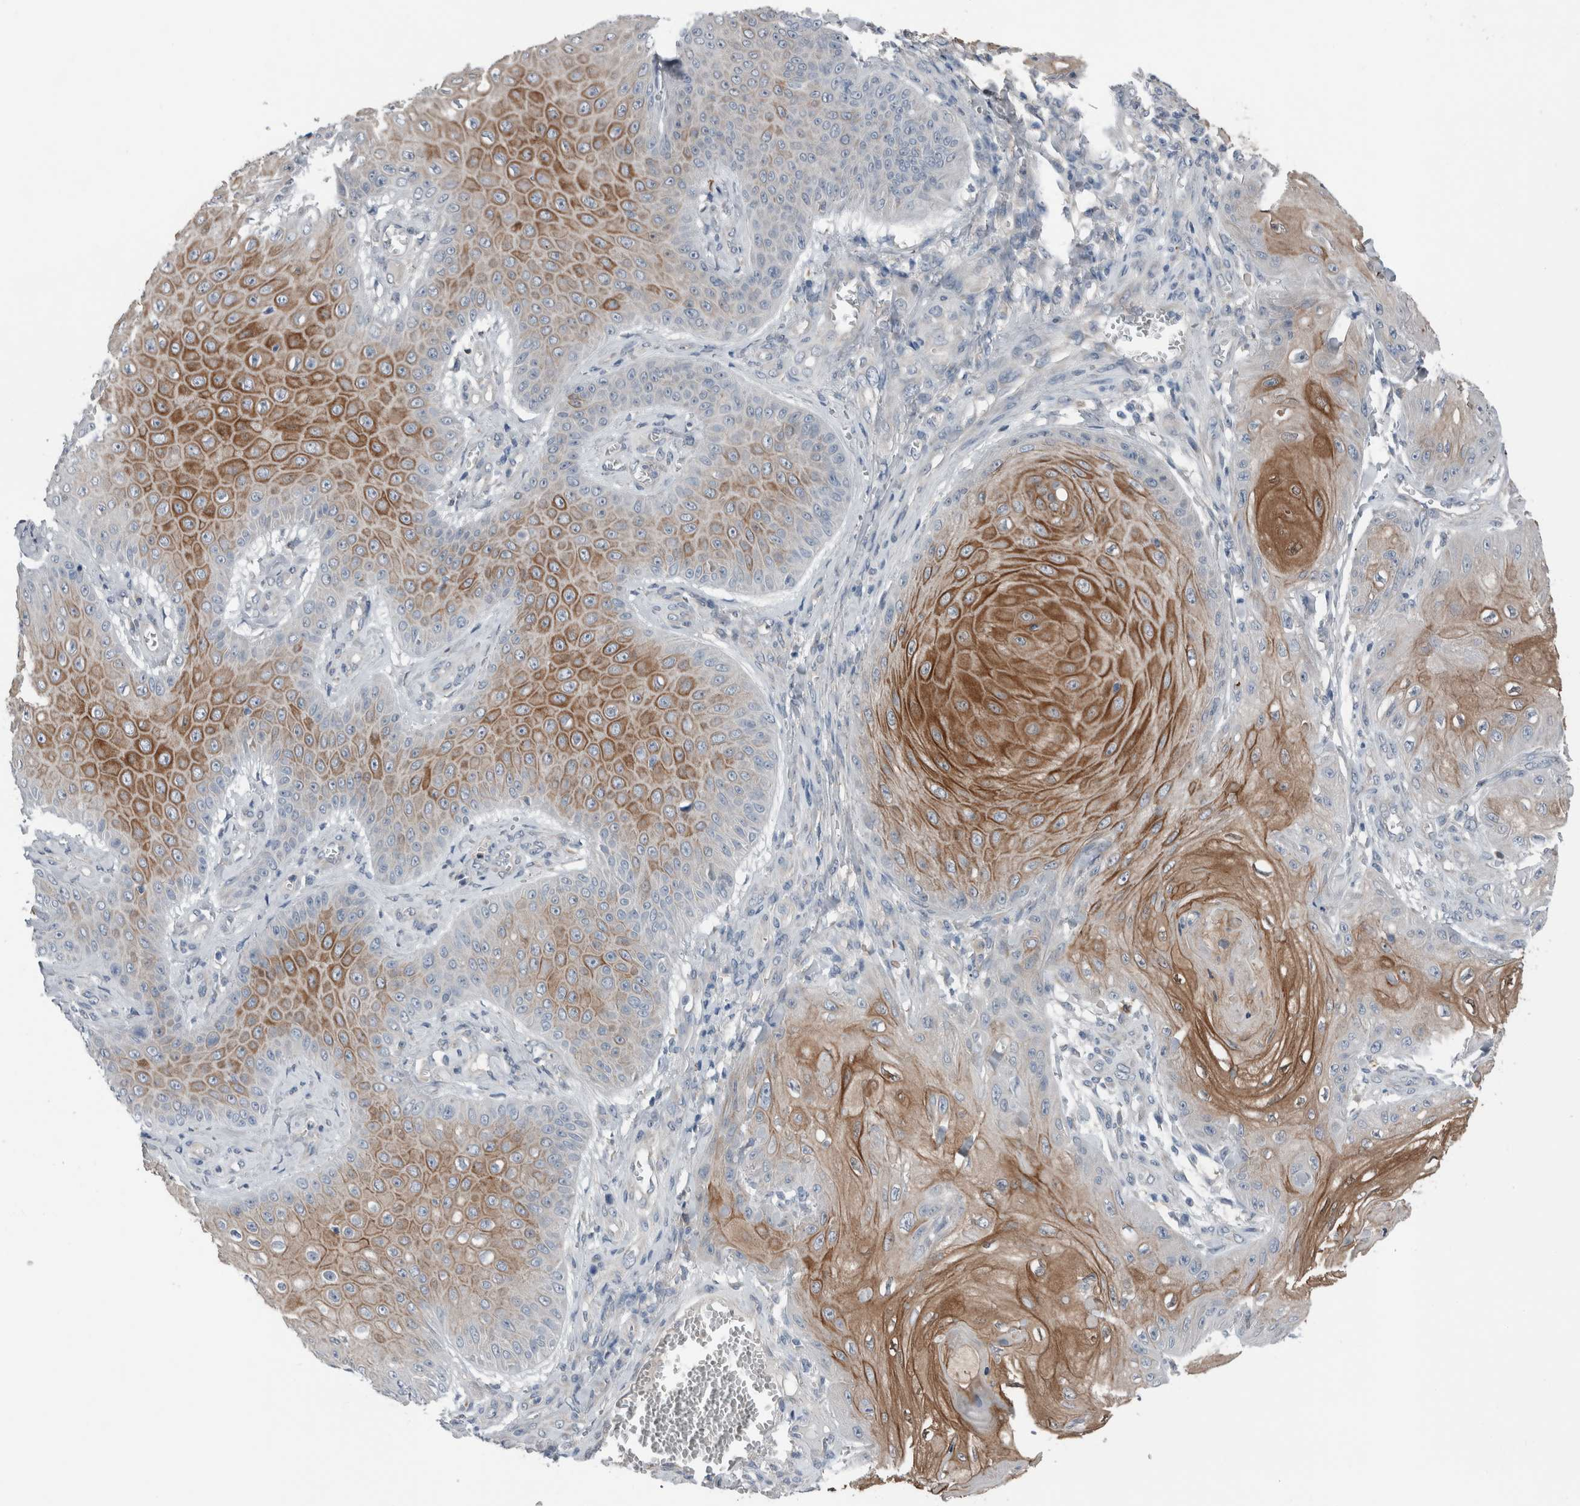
{"staining": {"intensity": "moderate", "quantity": ">75%", "location": "cytoplasmic/membranous"}, "tissue": "skin cancer", "cell_type": "Tumor cells", "image_type": "cancer", "snomed": [{"axis": "morphology", "description": "Squamous cell carcinoma, NOS"}, {"axis": "topography", "description": "Skin"}], "caption": "A histopathology image of human squamous cell carcinoma (skin) stained for a protein shows moderate cytoplasmic/membranous brown staining in tumor cells.", "gene": "CRNN", "patient": {"sex": "male", "age": 74}}